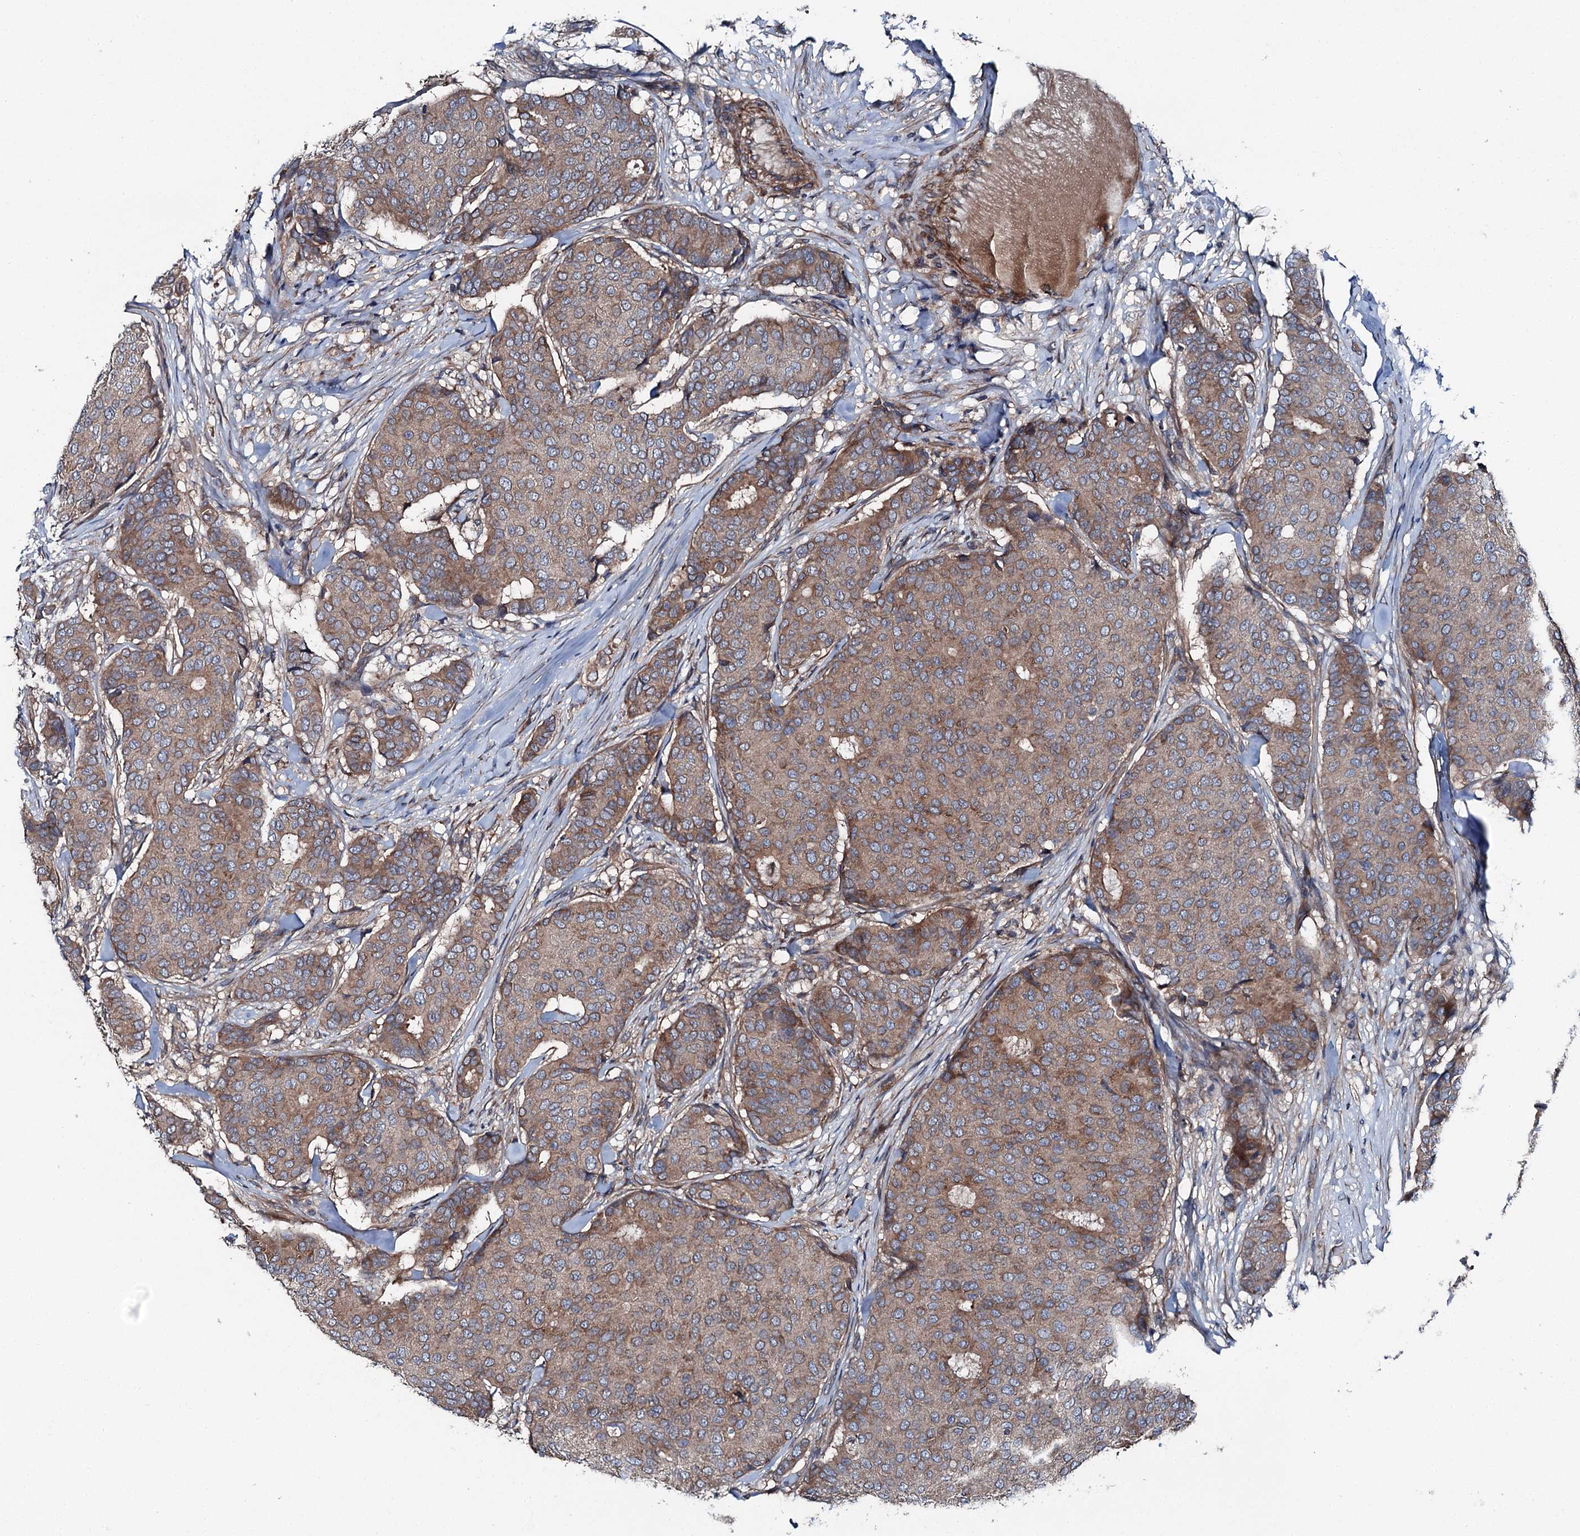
{"staining": {"intensity": "moderate", "quantity": ">75%", "location": "cytoplasmic/membranous"}, "tissue": "breast cancer", "cell_type": "Tumor cells", "image_type": "cancer", "snomed": [{"axis": "morphology", "description": "Duct carcinoma"}, {"axis": "topography", "description": "Breast"}], "caption": "Moderate cytoplasmic/membranous staining for a protein is identified in about >75% of tumor cells of invasive ductal carcinoma (breast) using IHC.", "gene": "SLC22A25", "patient": {"sex": "female", "age": 75}}